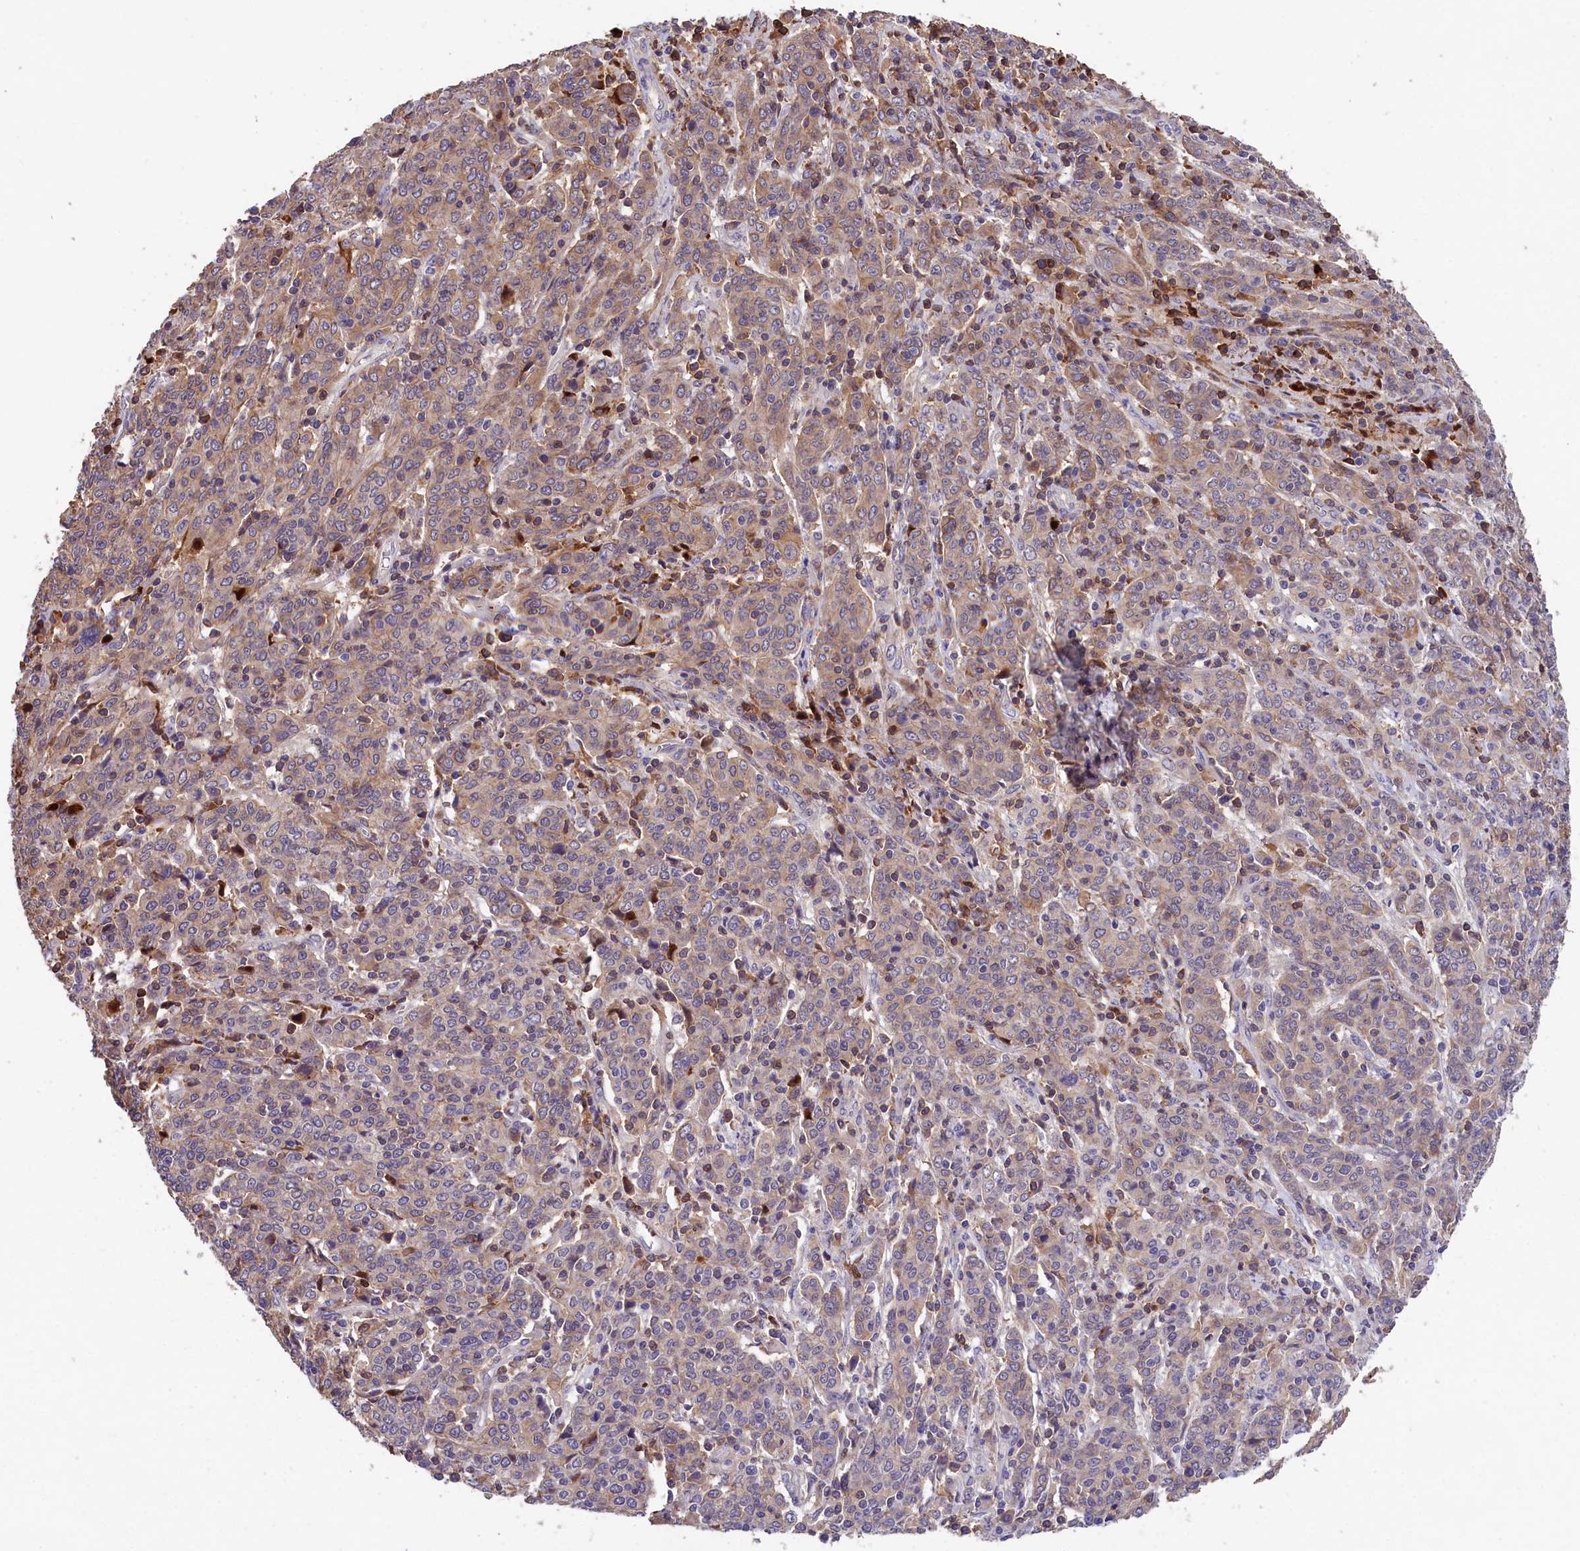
{"staining": {"intensity": "weak", "quantity": "25%-75%", "location": "cytoplasmic/membranous"}, "tissue": "cervical cancer", "cell_type": "Tumor cells", "image_type": "cancer", "snomed": [{"axis": "morphology", "description": "Squamous cell carcinoma, NOS"}, {"axis": "topography", "description": "Cervix"}], "caption": "This photomicrograph shows IHC staining of cervical cancer (squamous cell carcinoma), with low weak cytoplasmic/membranous expression in about 25%-75% of tumor cells.", "gene": "PHAF1", "patient": {"sex": "female", "age": 67}}